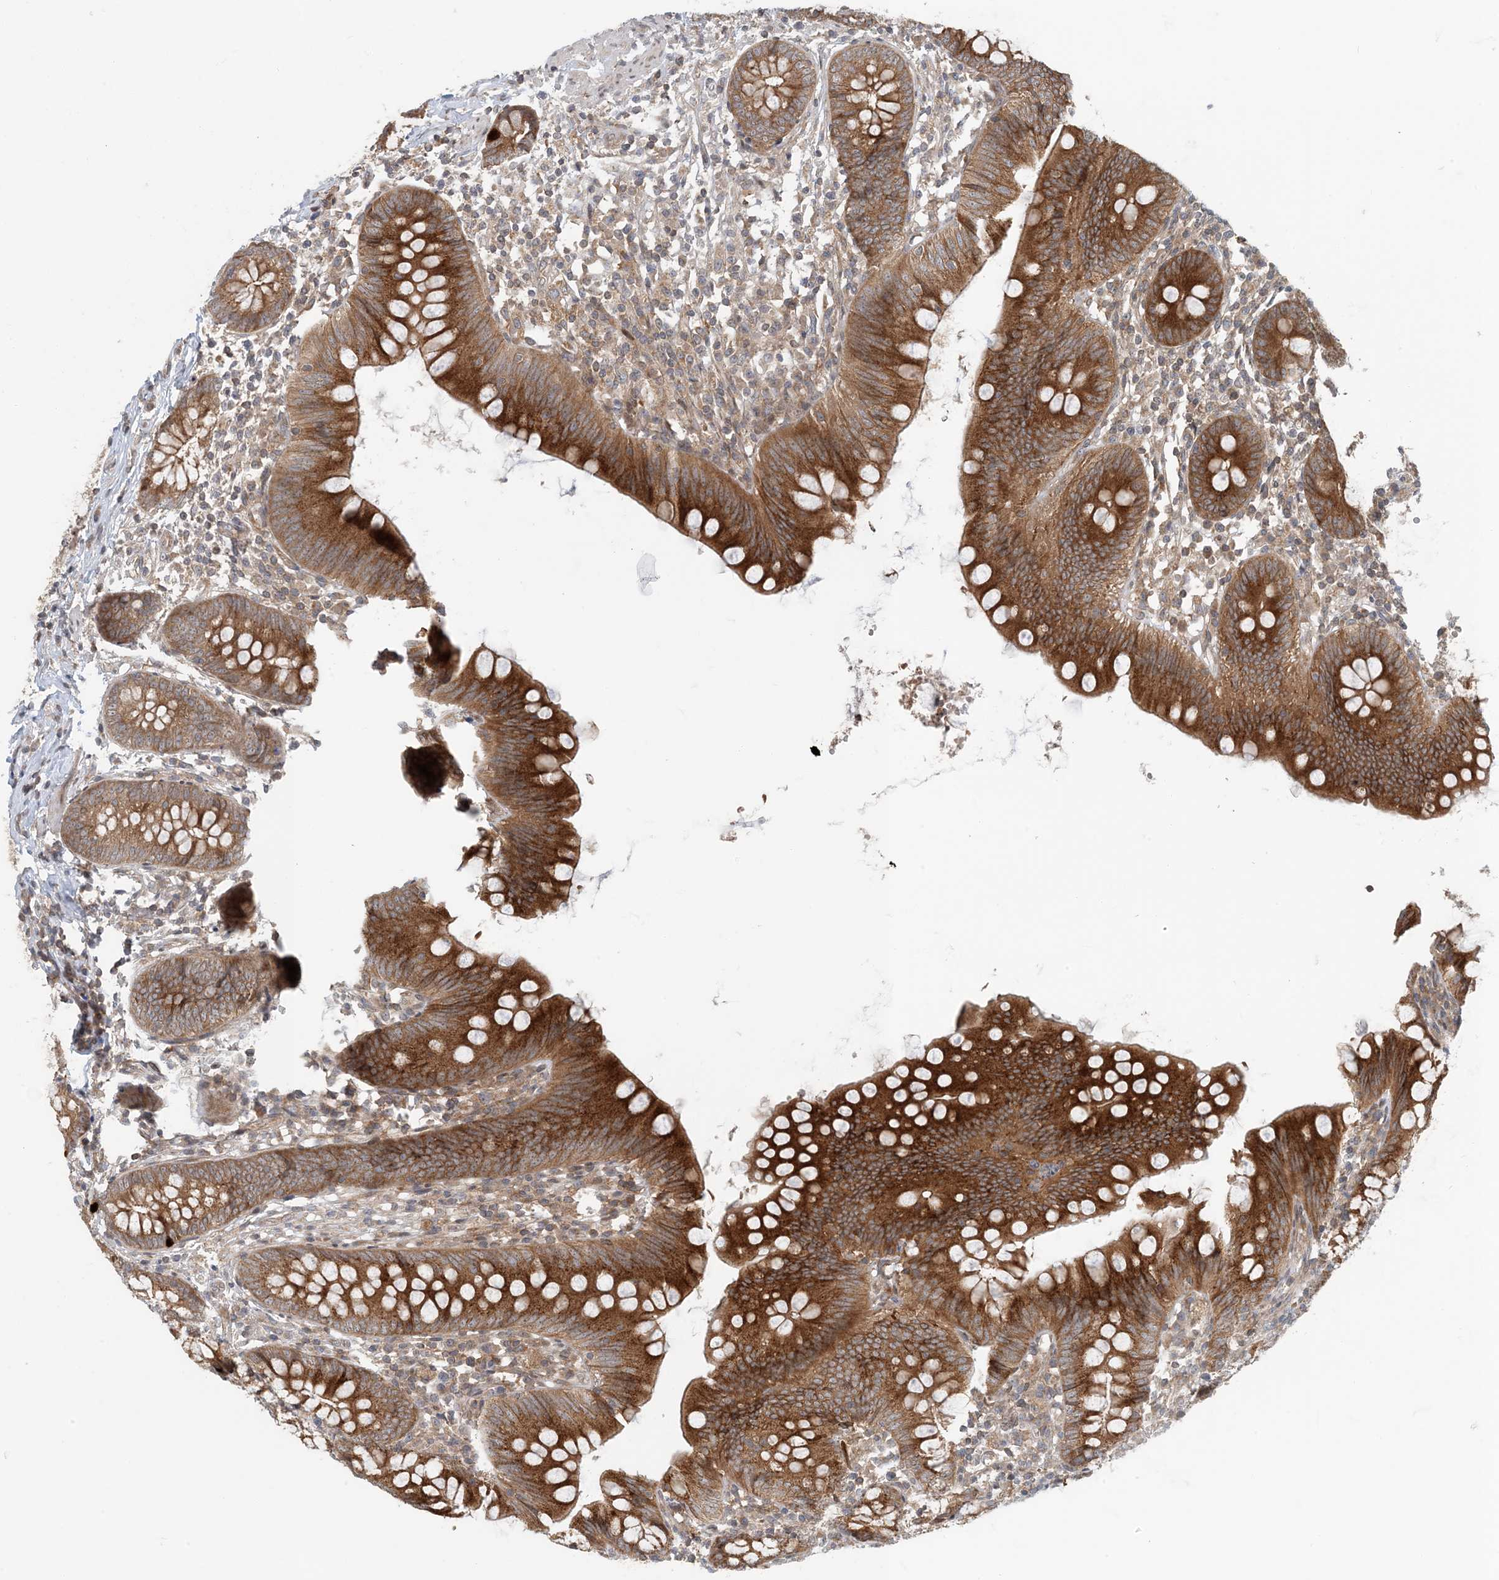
{"staining": {"intensity": "strong", "quantity": ">75%", "location": "cytoplasmic/membranous"}, "tissue": "appendix", "cell_type": "Glandular cells", "image_type": "normal", "snomed": [{"axis": "morphology", "description": "Normal tissue, NOS"}, {"axis": "topography", "description": "Appendix"}], "caption": "High-power microscopy captured an immunohistochemistry (IHC) histopathology image of unremarkable appendix, revealing strong cytoplasmic/membranous expression in approximately >75% of glandular cells. (IHC, brightfield microscopy, high magnification).", "gene": "ATP13A2", "patient": {"sex": "female", "age": 62}}